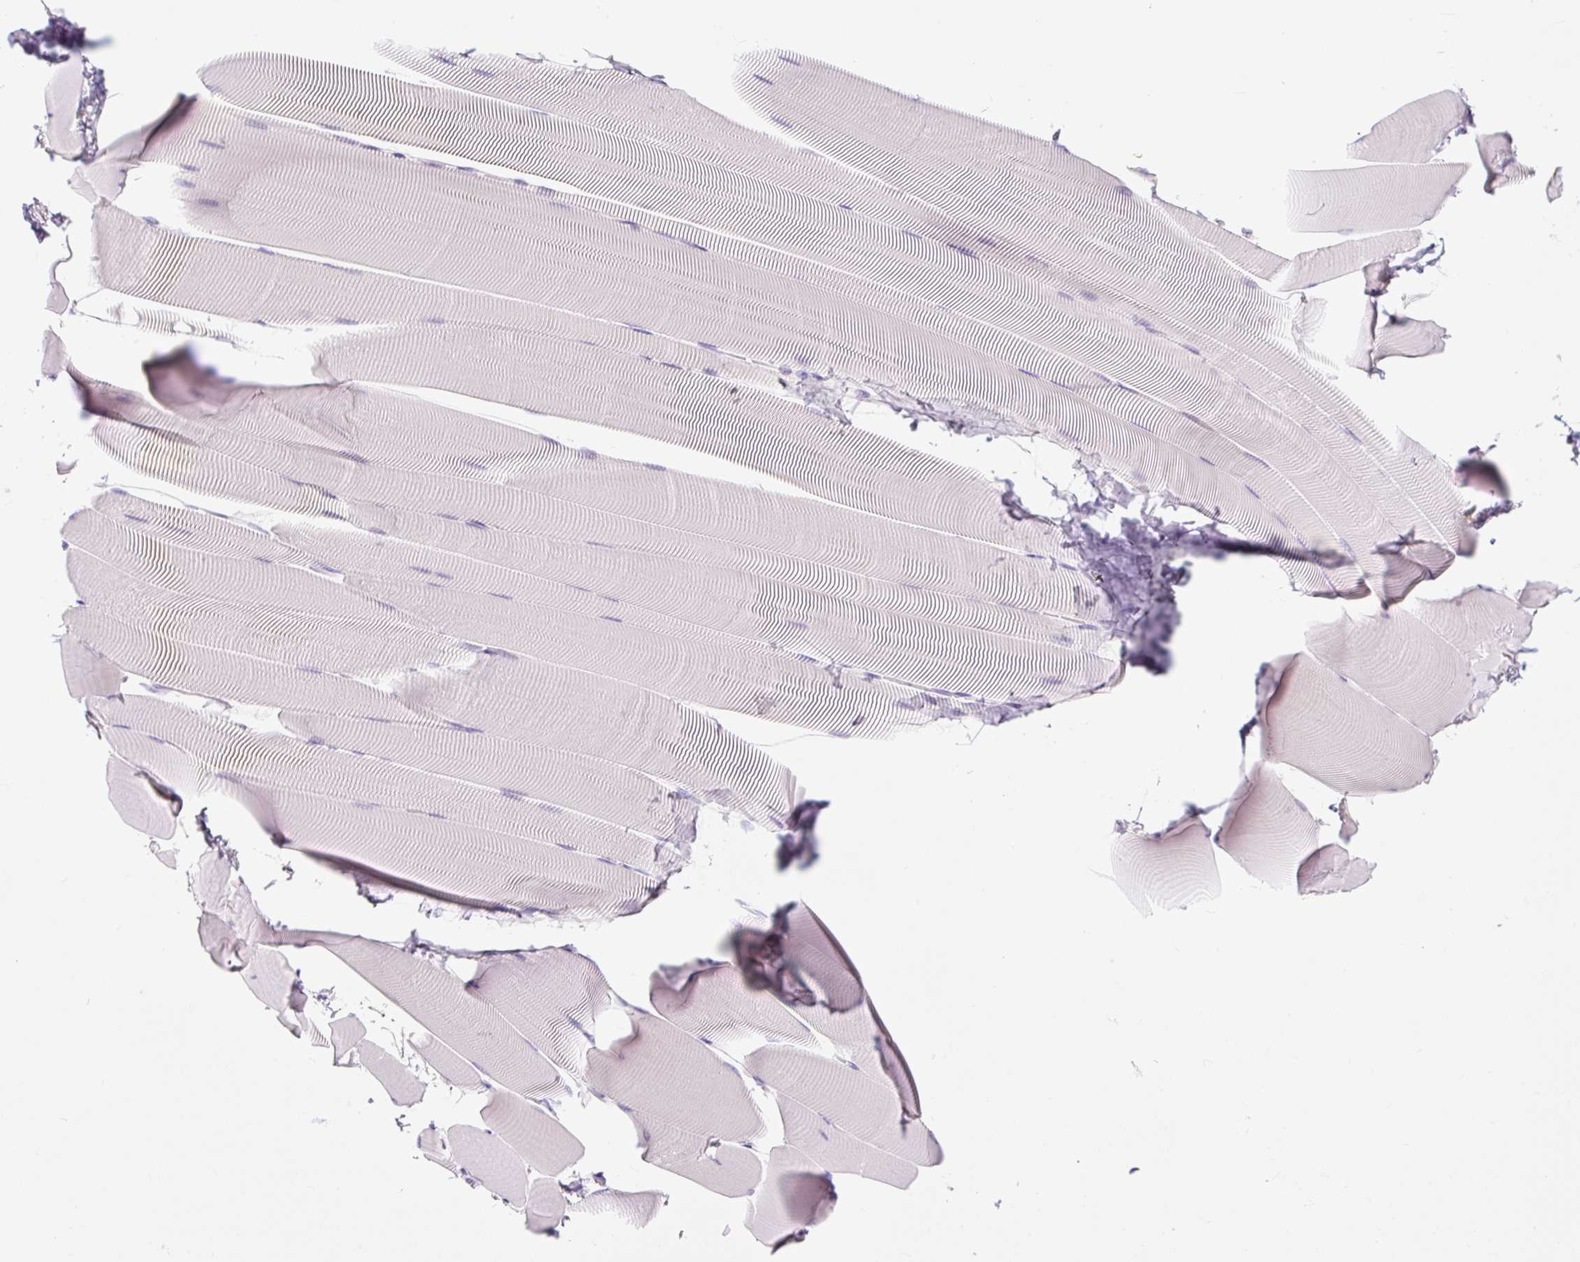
{"staining": {"intensity": "weak", "quantity": "<25%", "location": "cytoplasmic/membranous"}, "tissue": "skeletal muscle", "cell_type": "Myocytes", "image_type": "normal", "snomed": [{"axis": "morphology", "description": "Normal tissue, NOS"}, {"axis": "topography", "description": "Skeletal muscle"}], "caption": "Immunohistochemical staining of normal skeletal muscle shows no significant staining in myocytes. (Brightfield microscopy of DAB (3,3'-diaminobenzidine) immunohistochemistry at high magnification).", "gene": "RNF212B", "patient": {"sex": "male", "age": 25}}